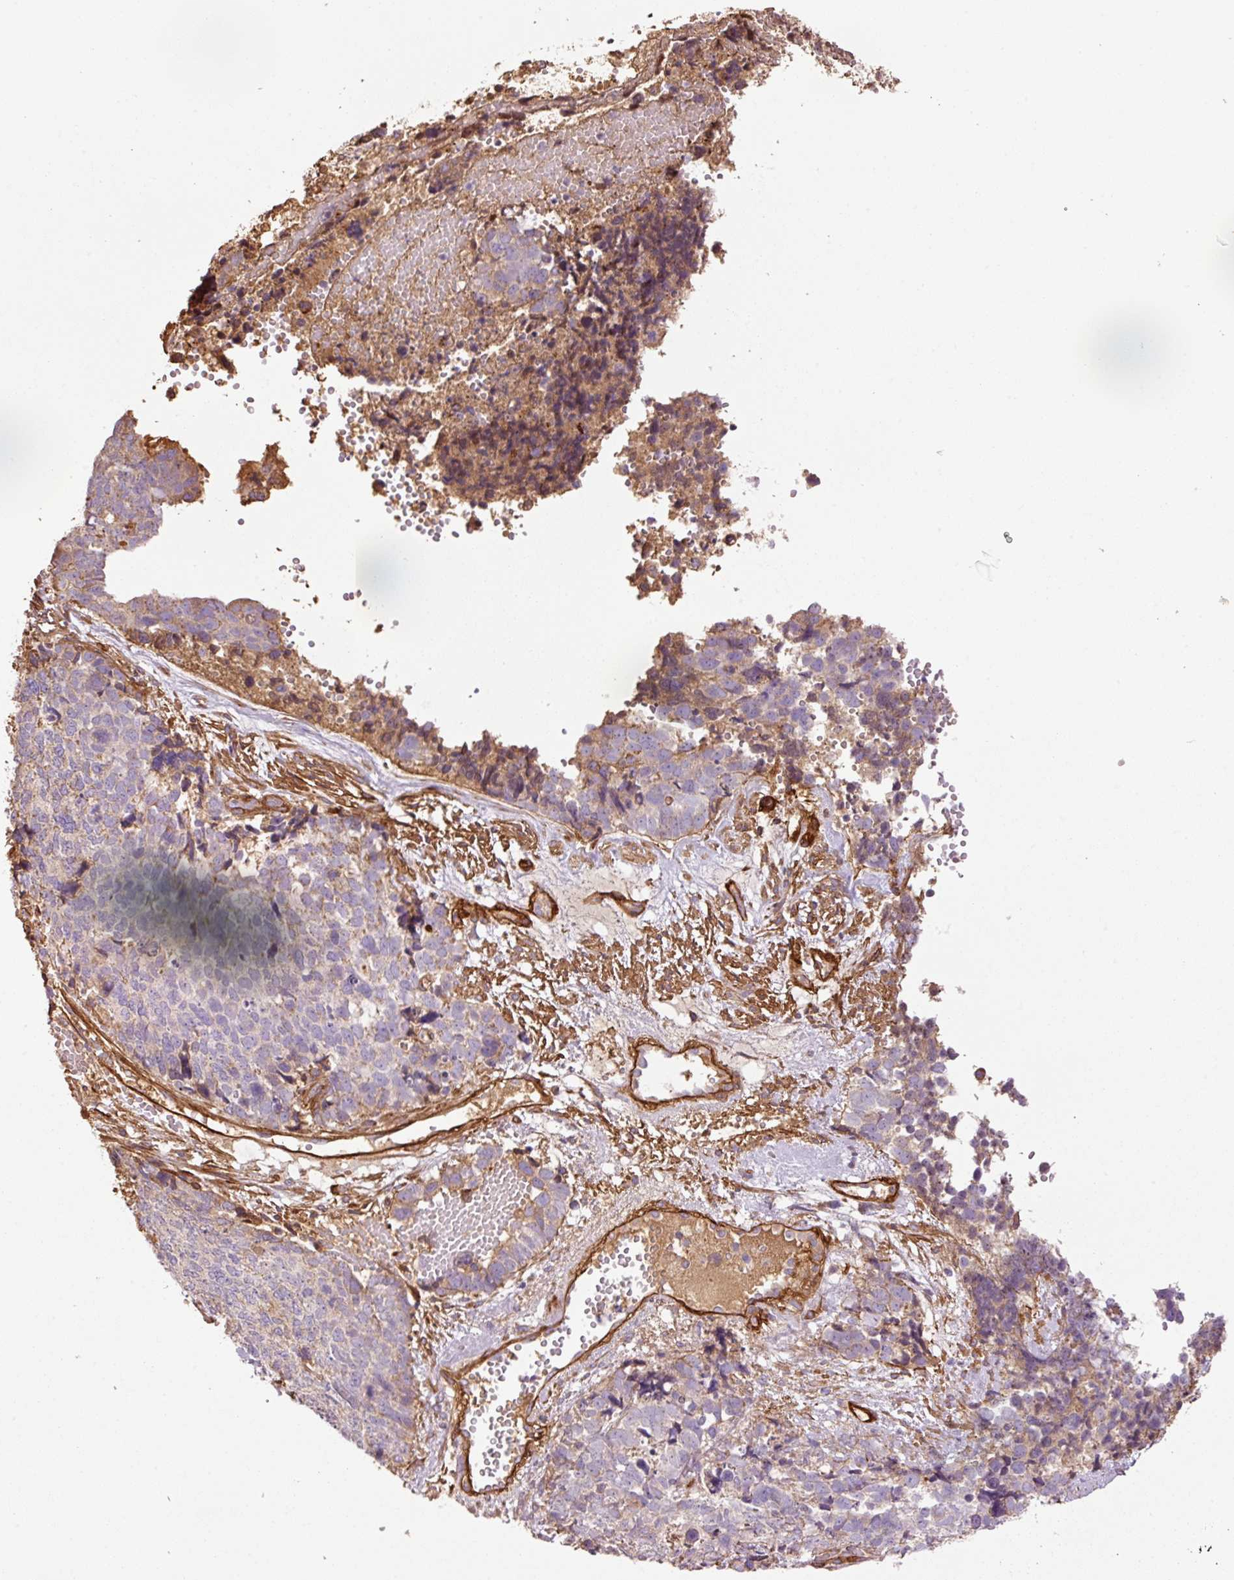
{"staining": {"intensity": "negative", "quantity": "none", "location": "none"}, "tissue": "cervical cancer", "cell_type": "Tumor cells", "image_type": "cancer", "snomed": [{"axis": "morphology", "description": "Squamous cell carcinoma, NOS"}, {"axis": "topography", "description": "Cervix"}], "caption": "DAB immunohistochemical staining of cervical cancer demonstrates no significant staining in tumor cells.", "gene": "NID2", "patient": {"sex": "female", "age": 63}}